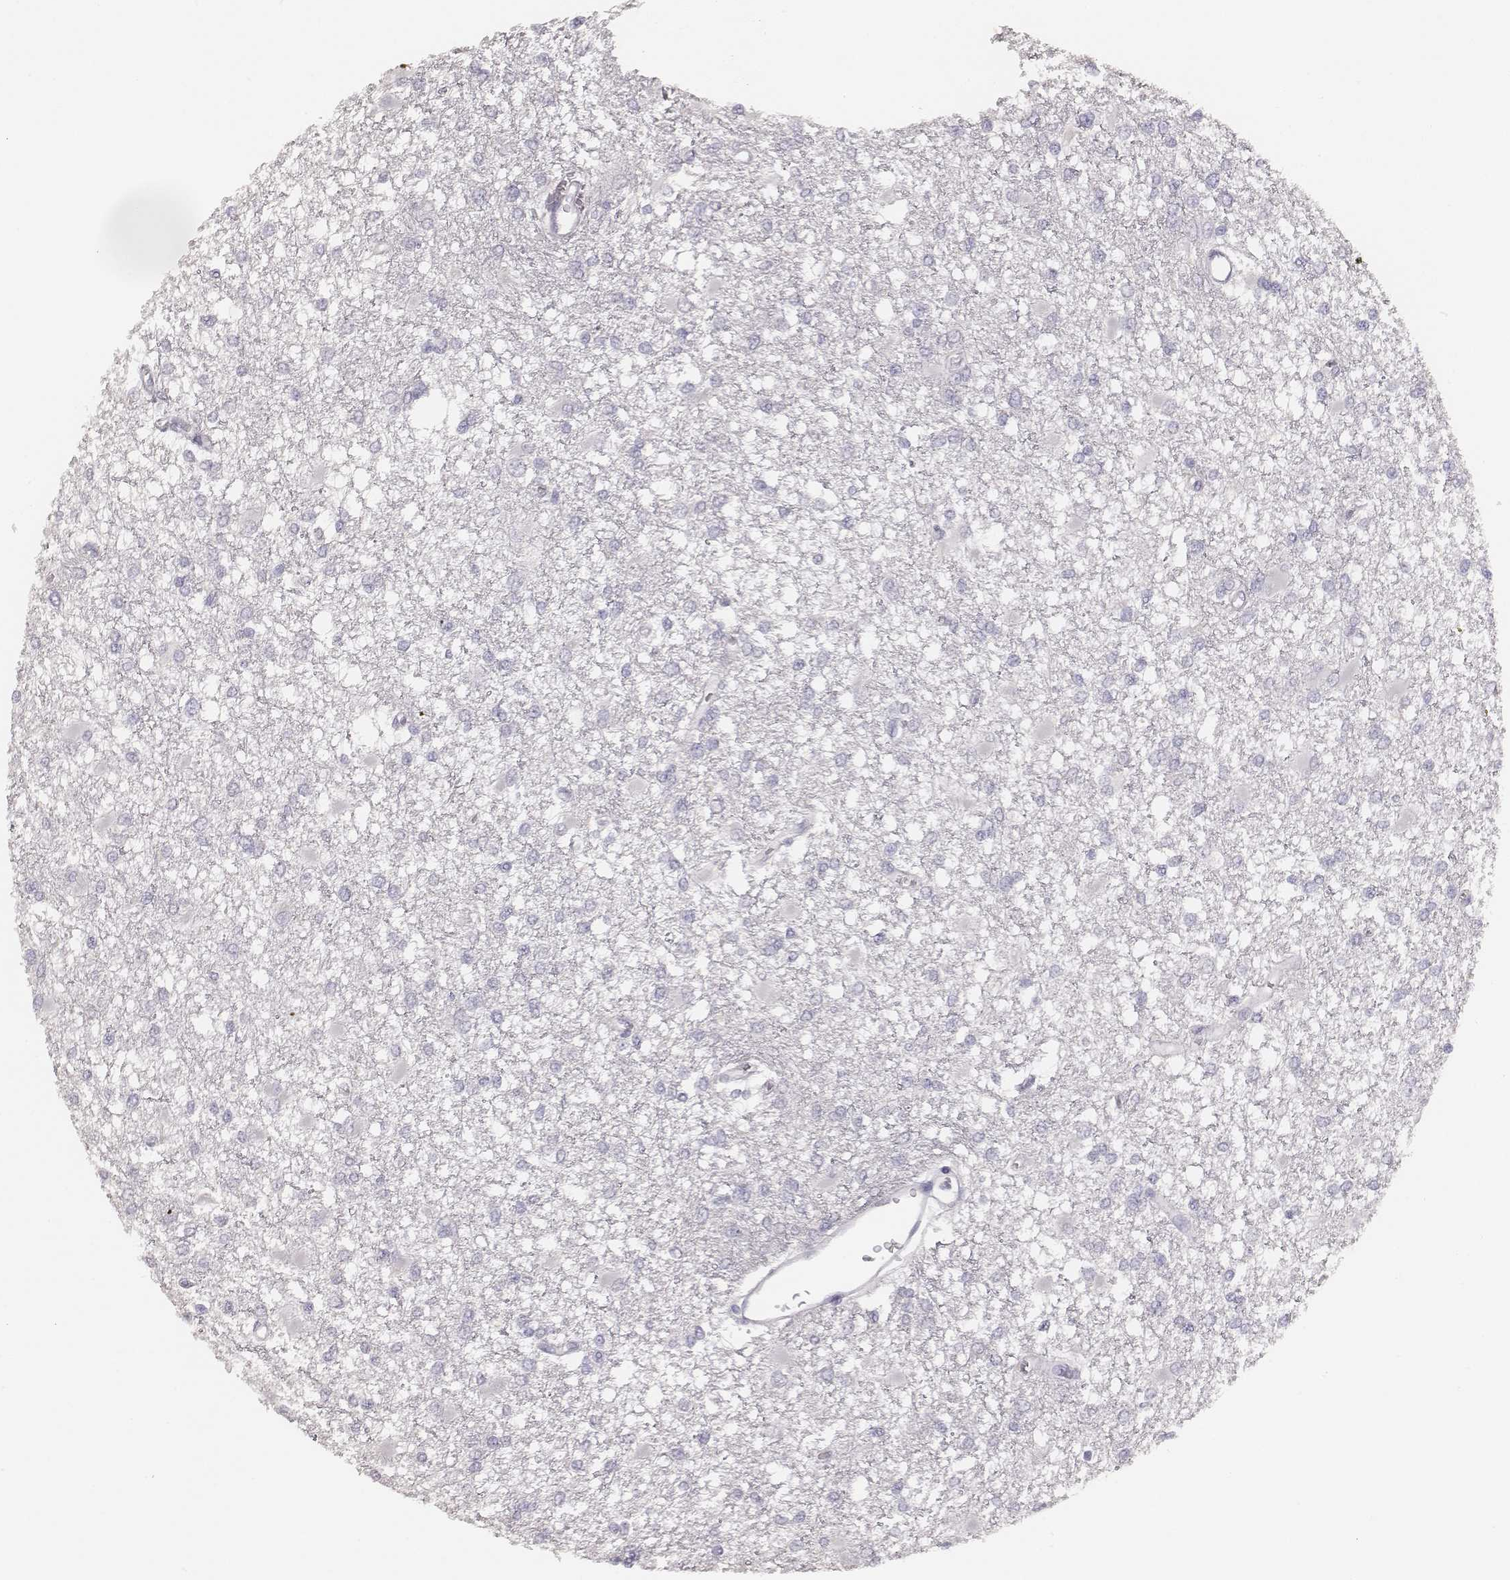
{"staining": {"intensity": "negative", "quantity": "none", "location": "none"}, "tissue": "glioma", "cell_type": "Tumor cells", "image_type": "cancer", "snomed": [{"axis": "morphology", "description": "Glioma, malignant, High grade"}, {"axis": "topography", "description": "Cerebral cortex"}], "caption": "The immunohistochemistry (IHC) image has no significant expression in tumor cells of malignant glioma (high-grade) tissue.", "gene": "MYH6", "patient": {"sex": "male", "age": 79}}